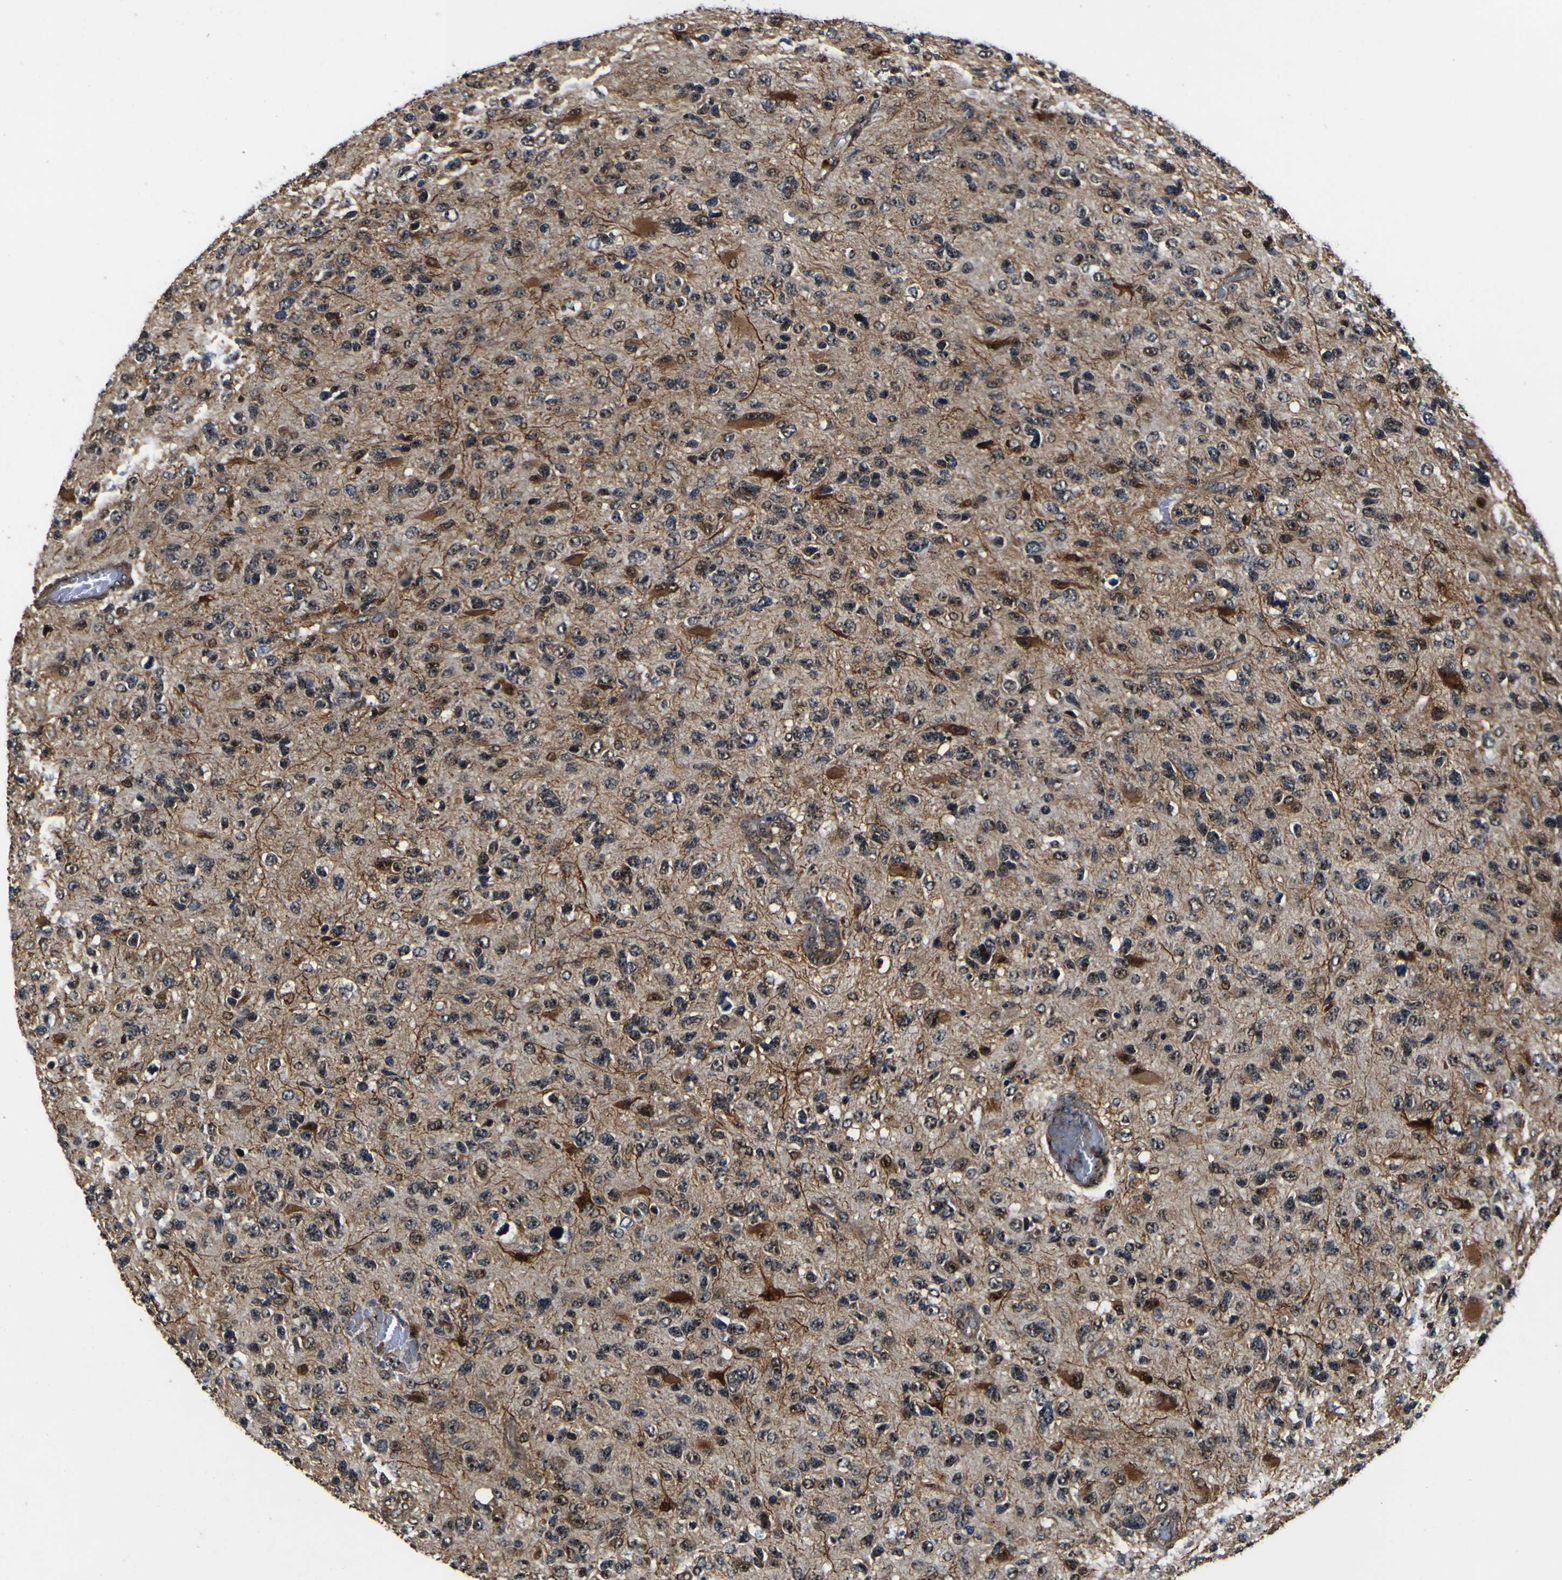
{"staining": {"intensity": "strong", "quantity": "<25%", "location": "cytoplasmic/membranous,nuclear"}, "tissue": "glioma", "cell_type": "Tumor cells", "image_type": "cancer", "snomed": [{"axis": "morphology", "description": "Glioma, malignant, High grade"}, {"axis": "topography", "description": "Brain"}], "caption": "DAB immunohistochemical staining of human glioma reveals strong cytoplasmic/membranous and nuclear protein expression in approximately <25% of tumor cells. Immunohistochemistry stains the protein in brown and the nuclei are stained blue.", "gene": "LRP4", "patient": {"sex": "female", "age": 58}}